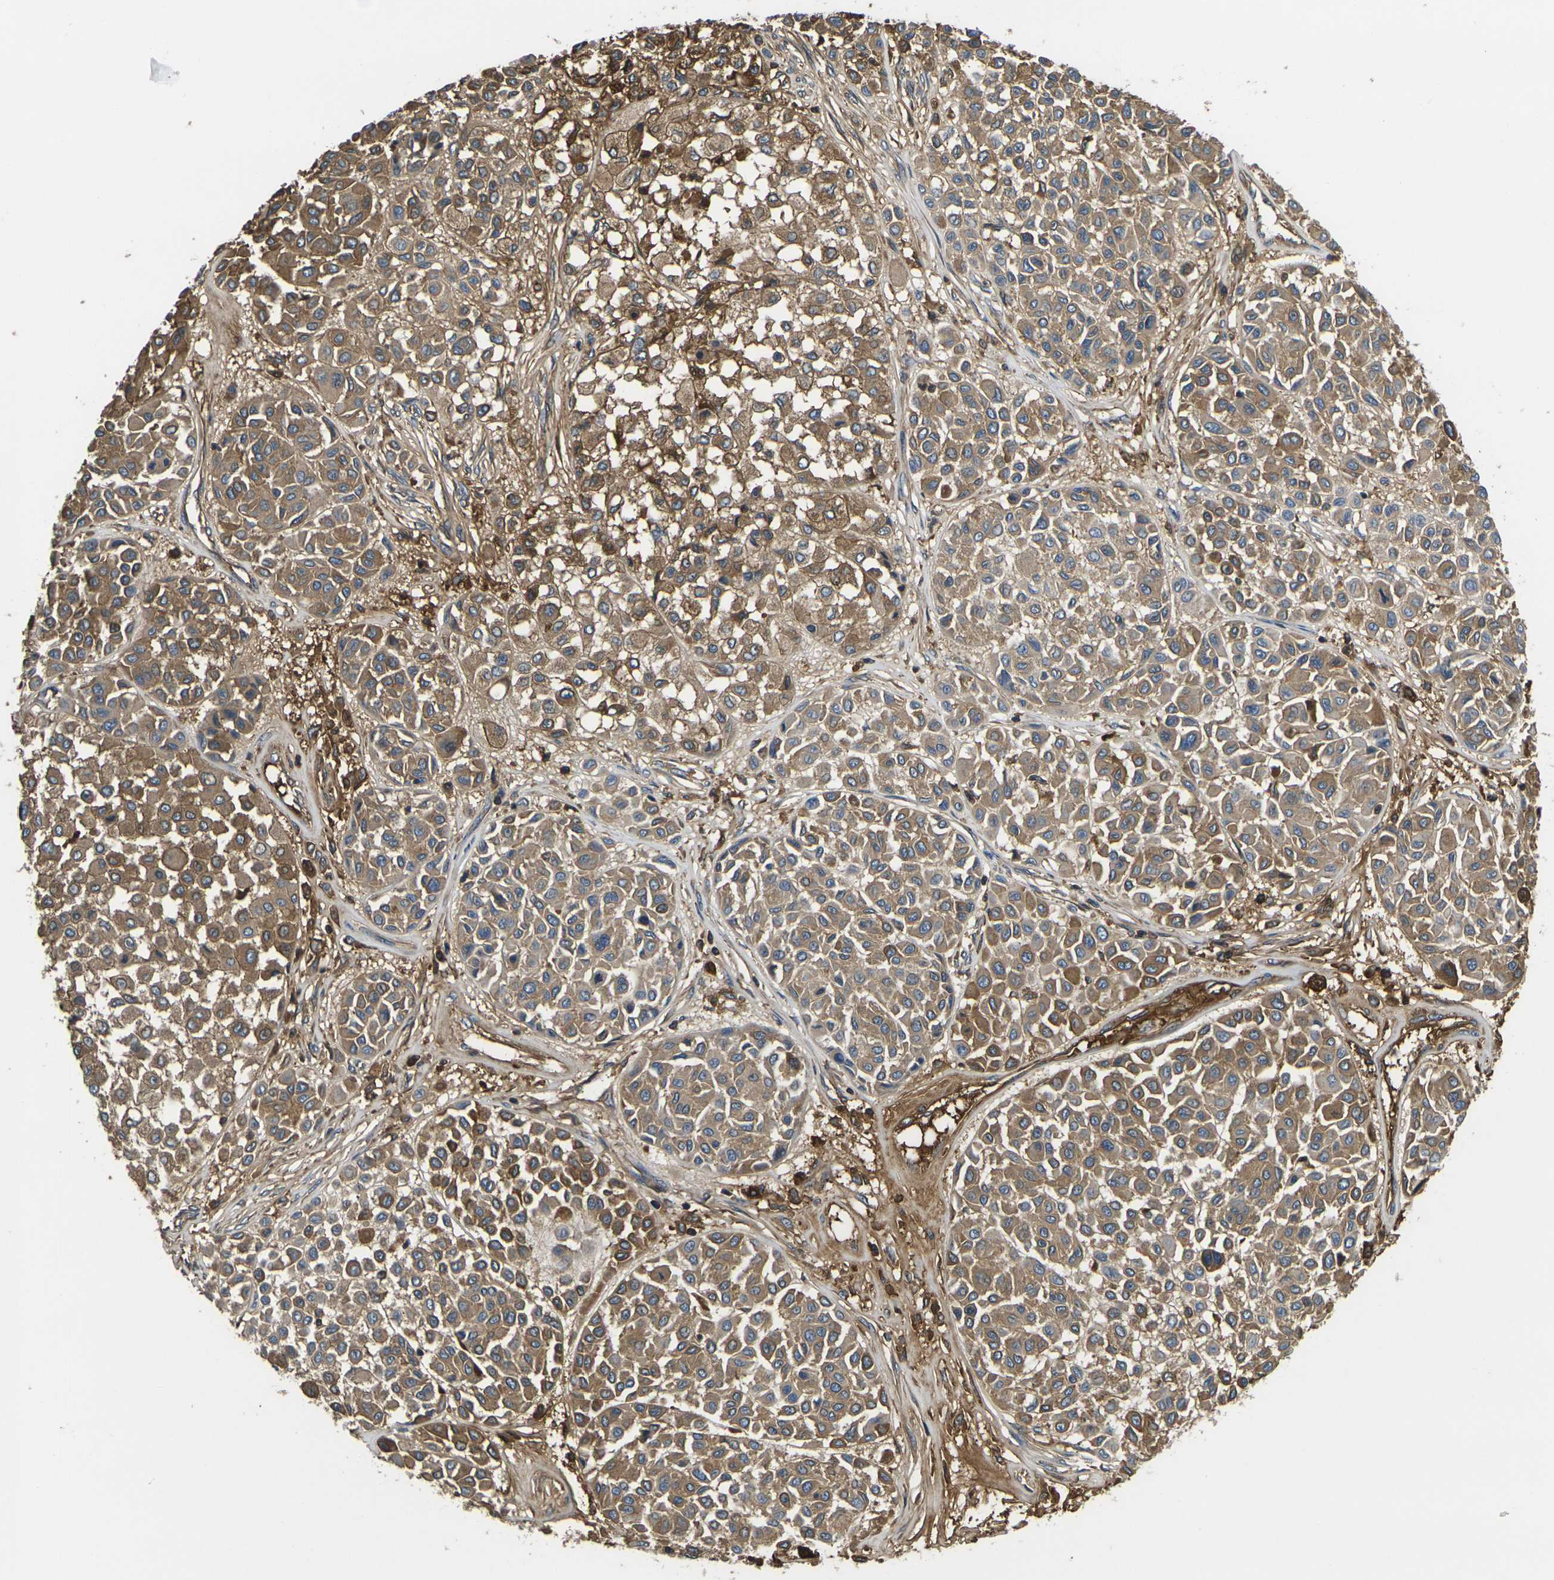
{"staining": {"intensity": "moderate", "quantity": ">75%", "location": "cytoplasmic/membranous"}, "tissue": "melanoma", "cell_type": "Tumor cells", "image_type": "cancer", "snomed": [{"axis": "morphology", "description": "Malignant melanoma, Metastatic site"}, {"axis": "topography", "description": "Soft tissue"}], "caption": "Malignant melanoma (metastatic site) tissue displays moderate cytoplasmic/membranous expression in approximately >75% of tumor cells", "gene": "HSPG2", "patient": {"sex": "male", "age": 41}}